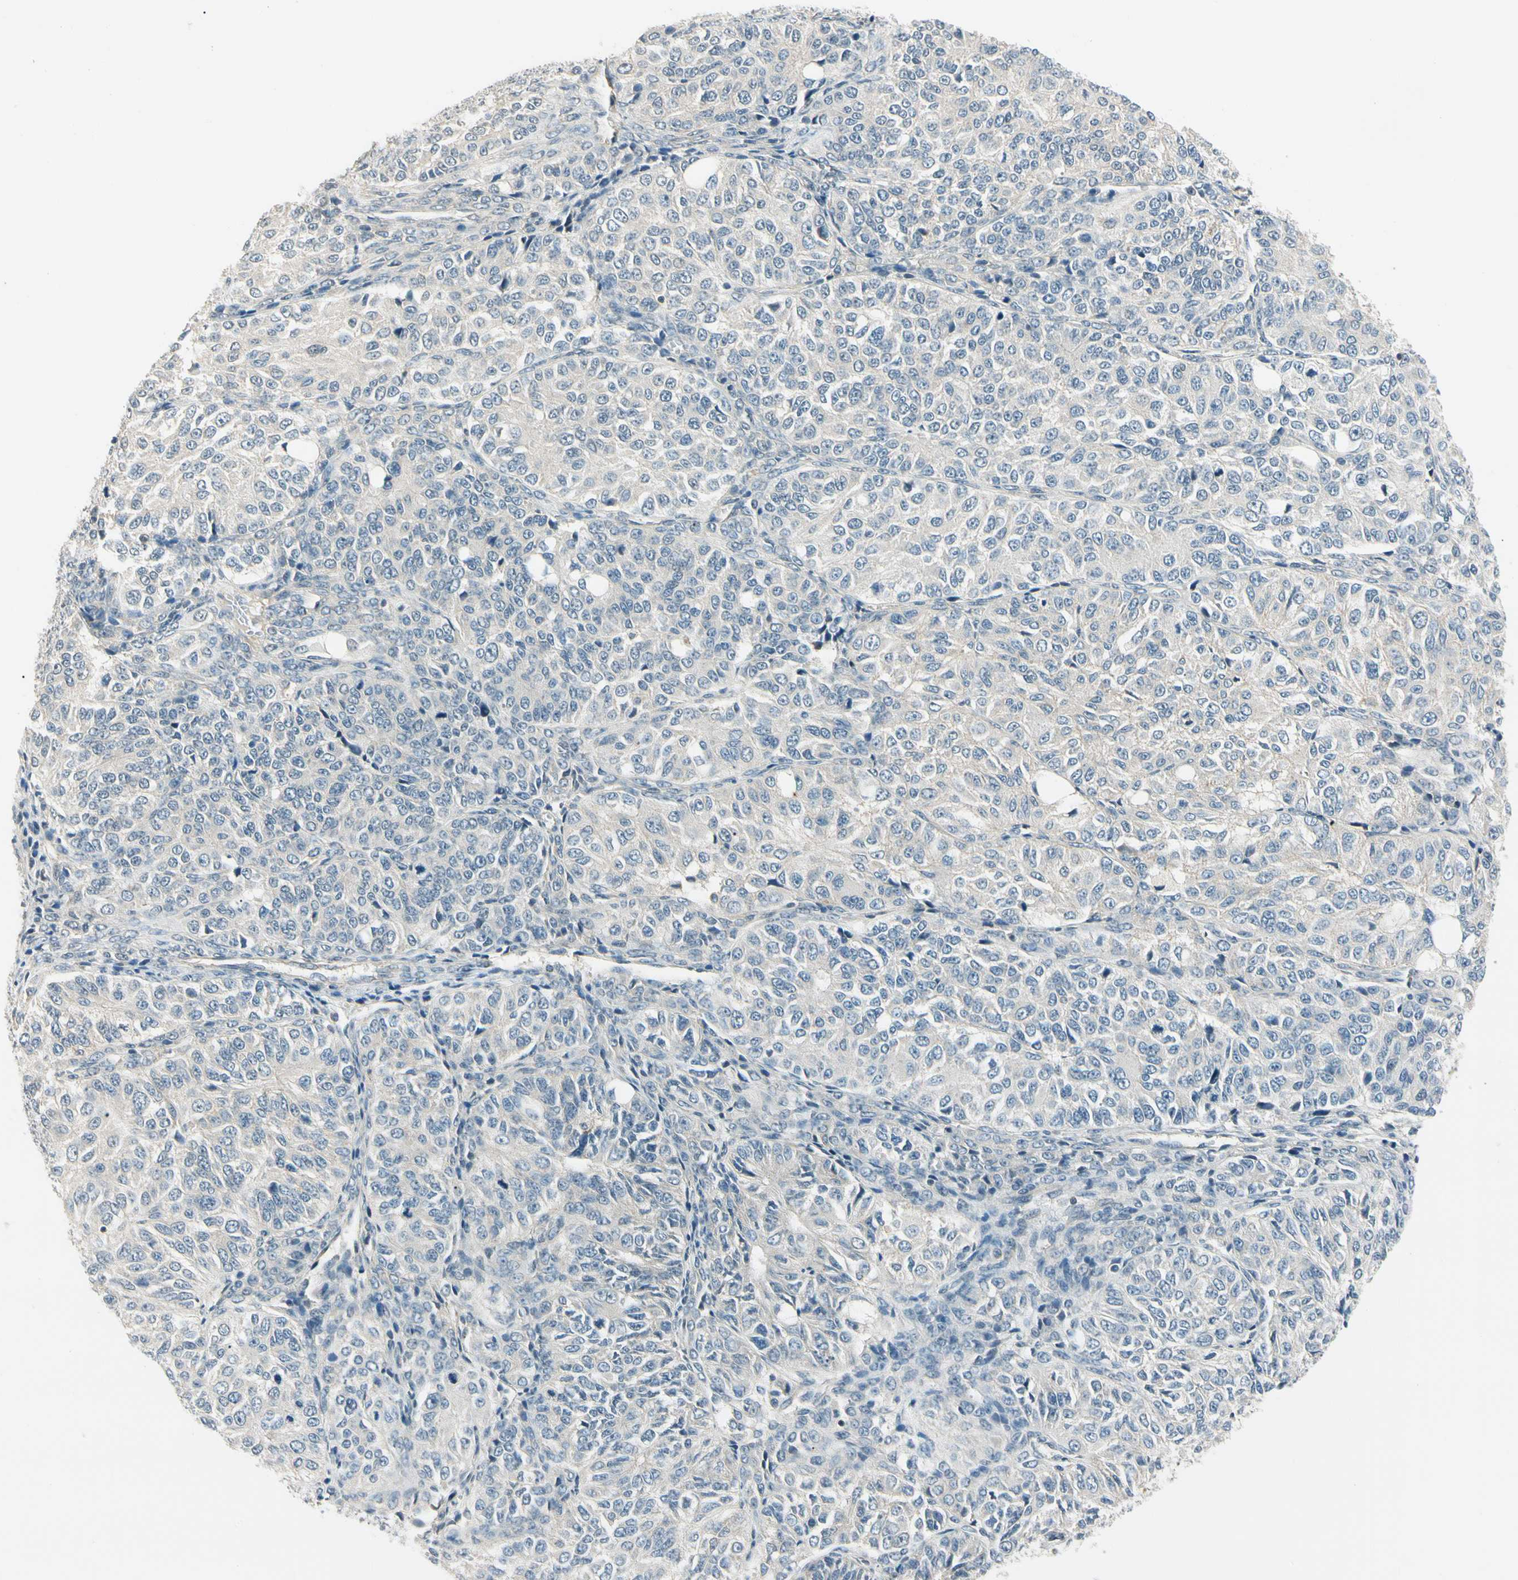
{"staining": {"intensity": "negative", "quantity": "none", "location": "none"}, "tissue": "ovarian cancer", "cell_type": "Tumor cells", "image_type": "cancer", "snomed": [{"axis": "morphology", "description": "Carcinoma, endometroid"}, {"axis": "topography", "description": "Ovary"}], "caption": "The micrograph exhibits no significant positivity in tumor cells of endometroid carcinoma (ovarian). (DAB immunohistochemistry (IHC) with hematoxylin counter stain).", "gene": "ZSCAN12", "patient": {"sex": "female", "age": 51}}